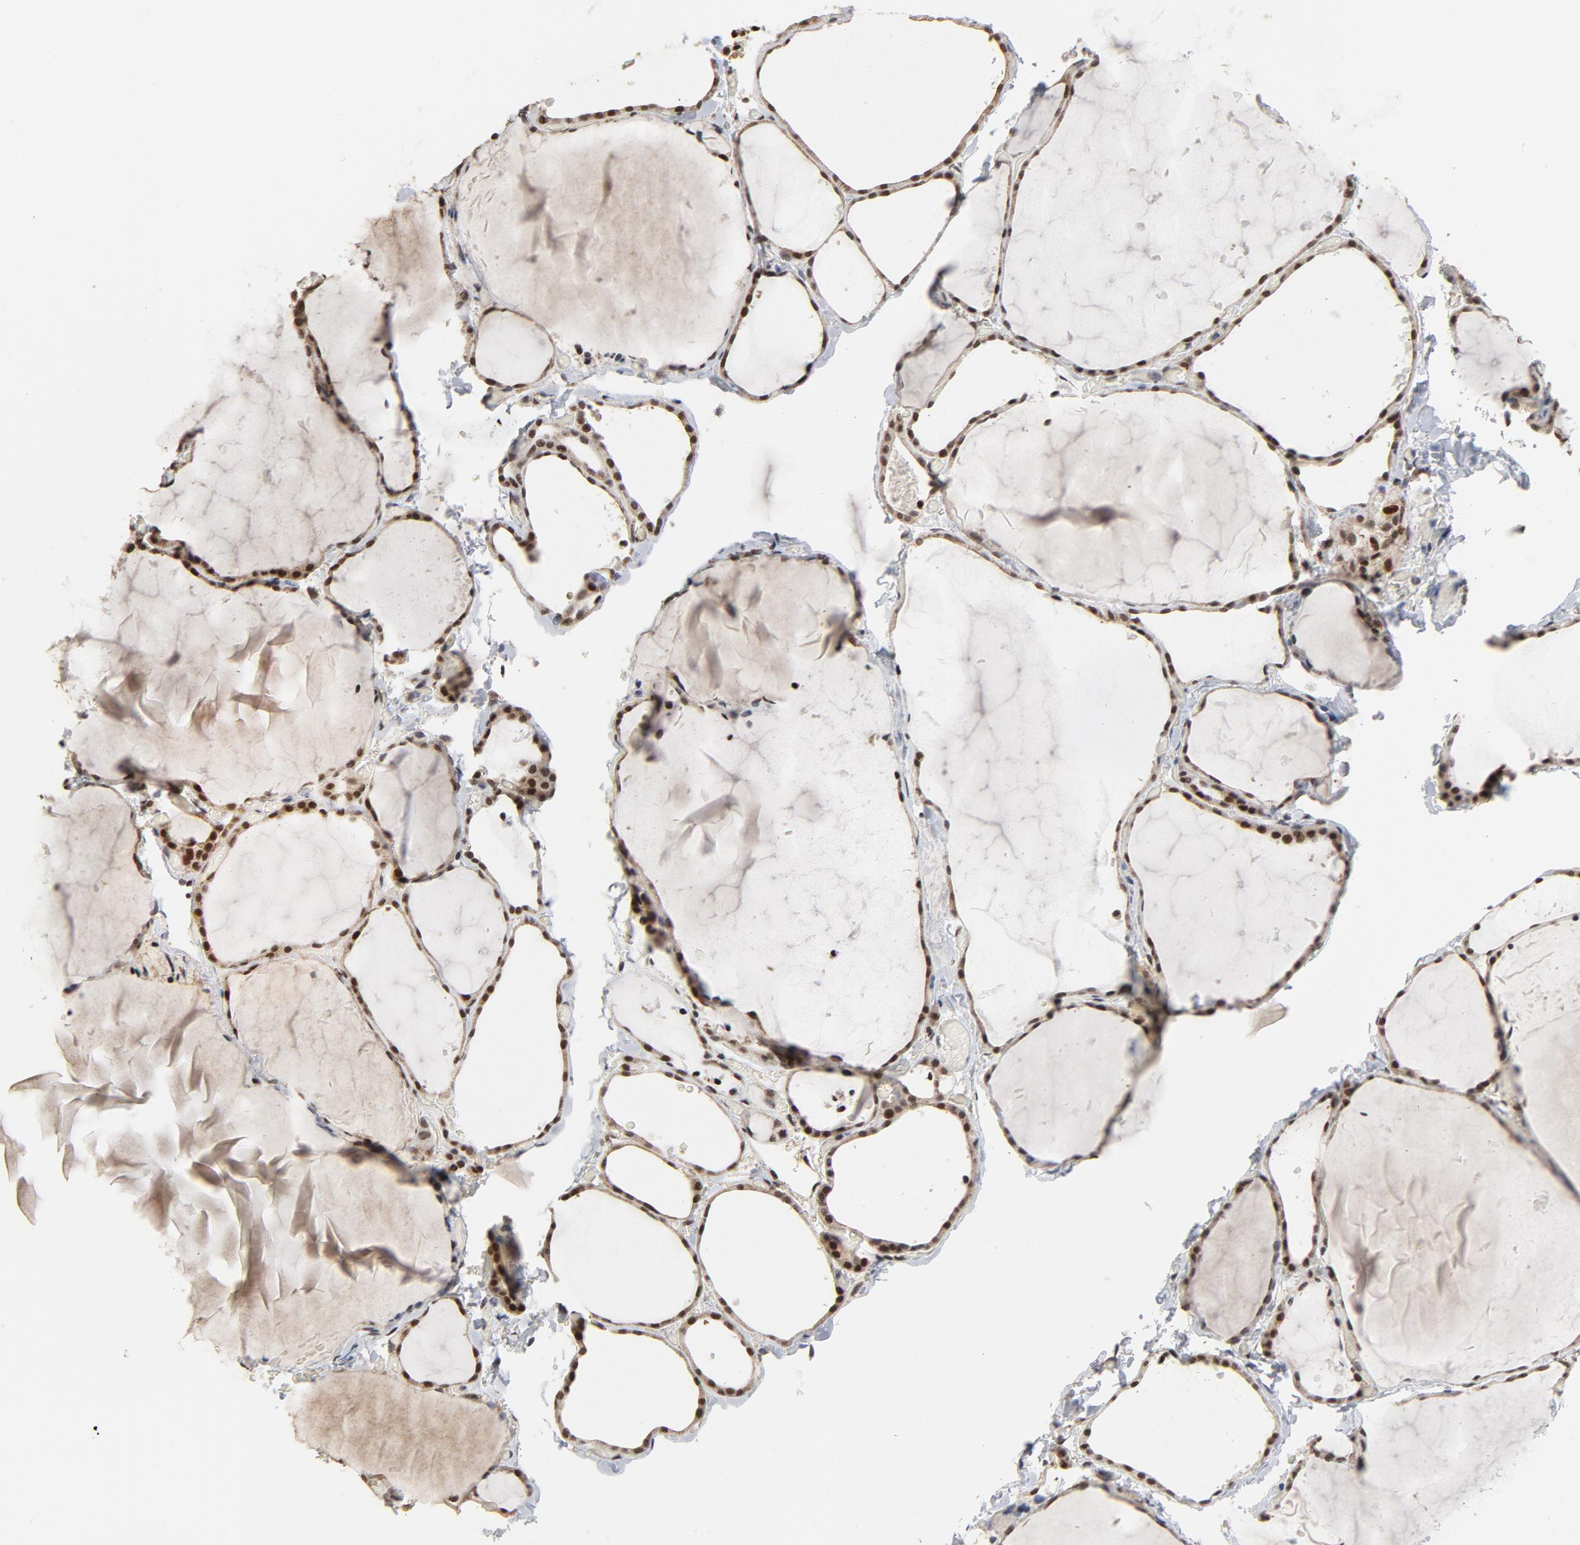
{"staining": {"intensity": "strong", "quantity": ">75%", "location": "nuclear"}, "tissue": "thyroid gland", "cell_type": "Glandular cells", "image_type": "normal", "snomed": [{"axis": "morphology", "description": "Normal tissue, NOS"}, {"axis": "topography", "description": "Thyroid gland"}], "caption": "Thyroid gland stained with DAB (3,3'-diaminobenzidine) immunohistochemistry exhibits high levels of strong nuclear expression in about >75% of glandular cells.", "gene": "TP53RK", "patient": {"sex": "female", "age": 22}}